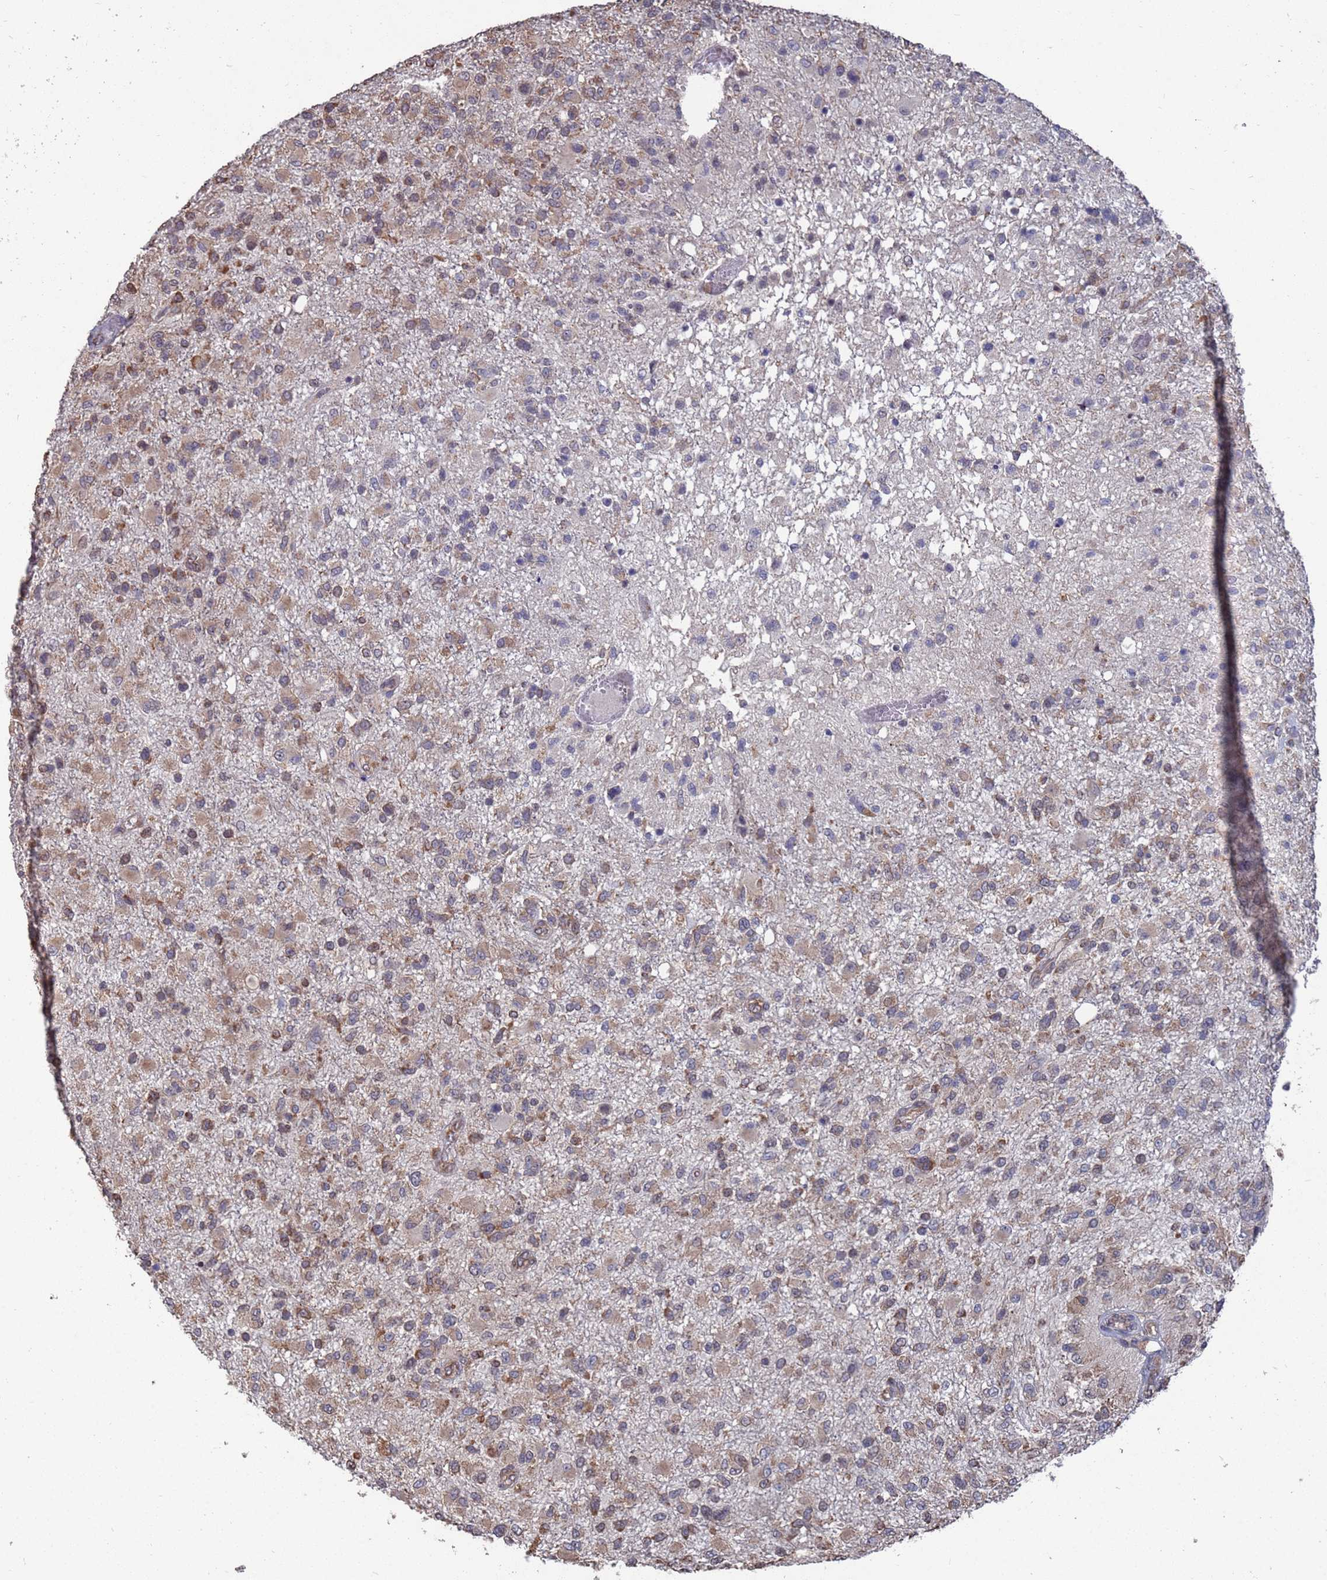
{"staining": {"intensity": "moderate", "quantity": "25%-75%", "location": "cytoplasmic/membranous"}, "tissue": "glioma", "cell_type": "Tumor cells", "image_type": "cancer", "snomed": [{"axis": "morphology", "description": "Glioma, malignant, High grade"}, {"axis": "topography", "description": "Brain"}], "caption": "The image displays a brown stain indicating the presence of a protein in the cytoplasmic/membranous of tumor cells in malignant glioma (high-grade).", "gene": "CFAP119", "patient": {"sex": "female", "age": 74}}